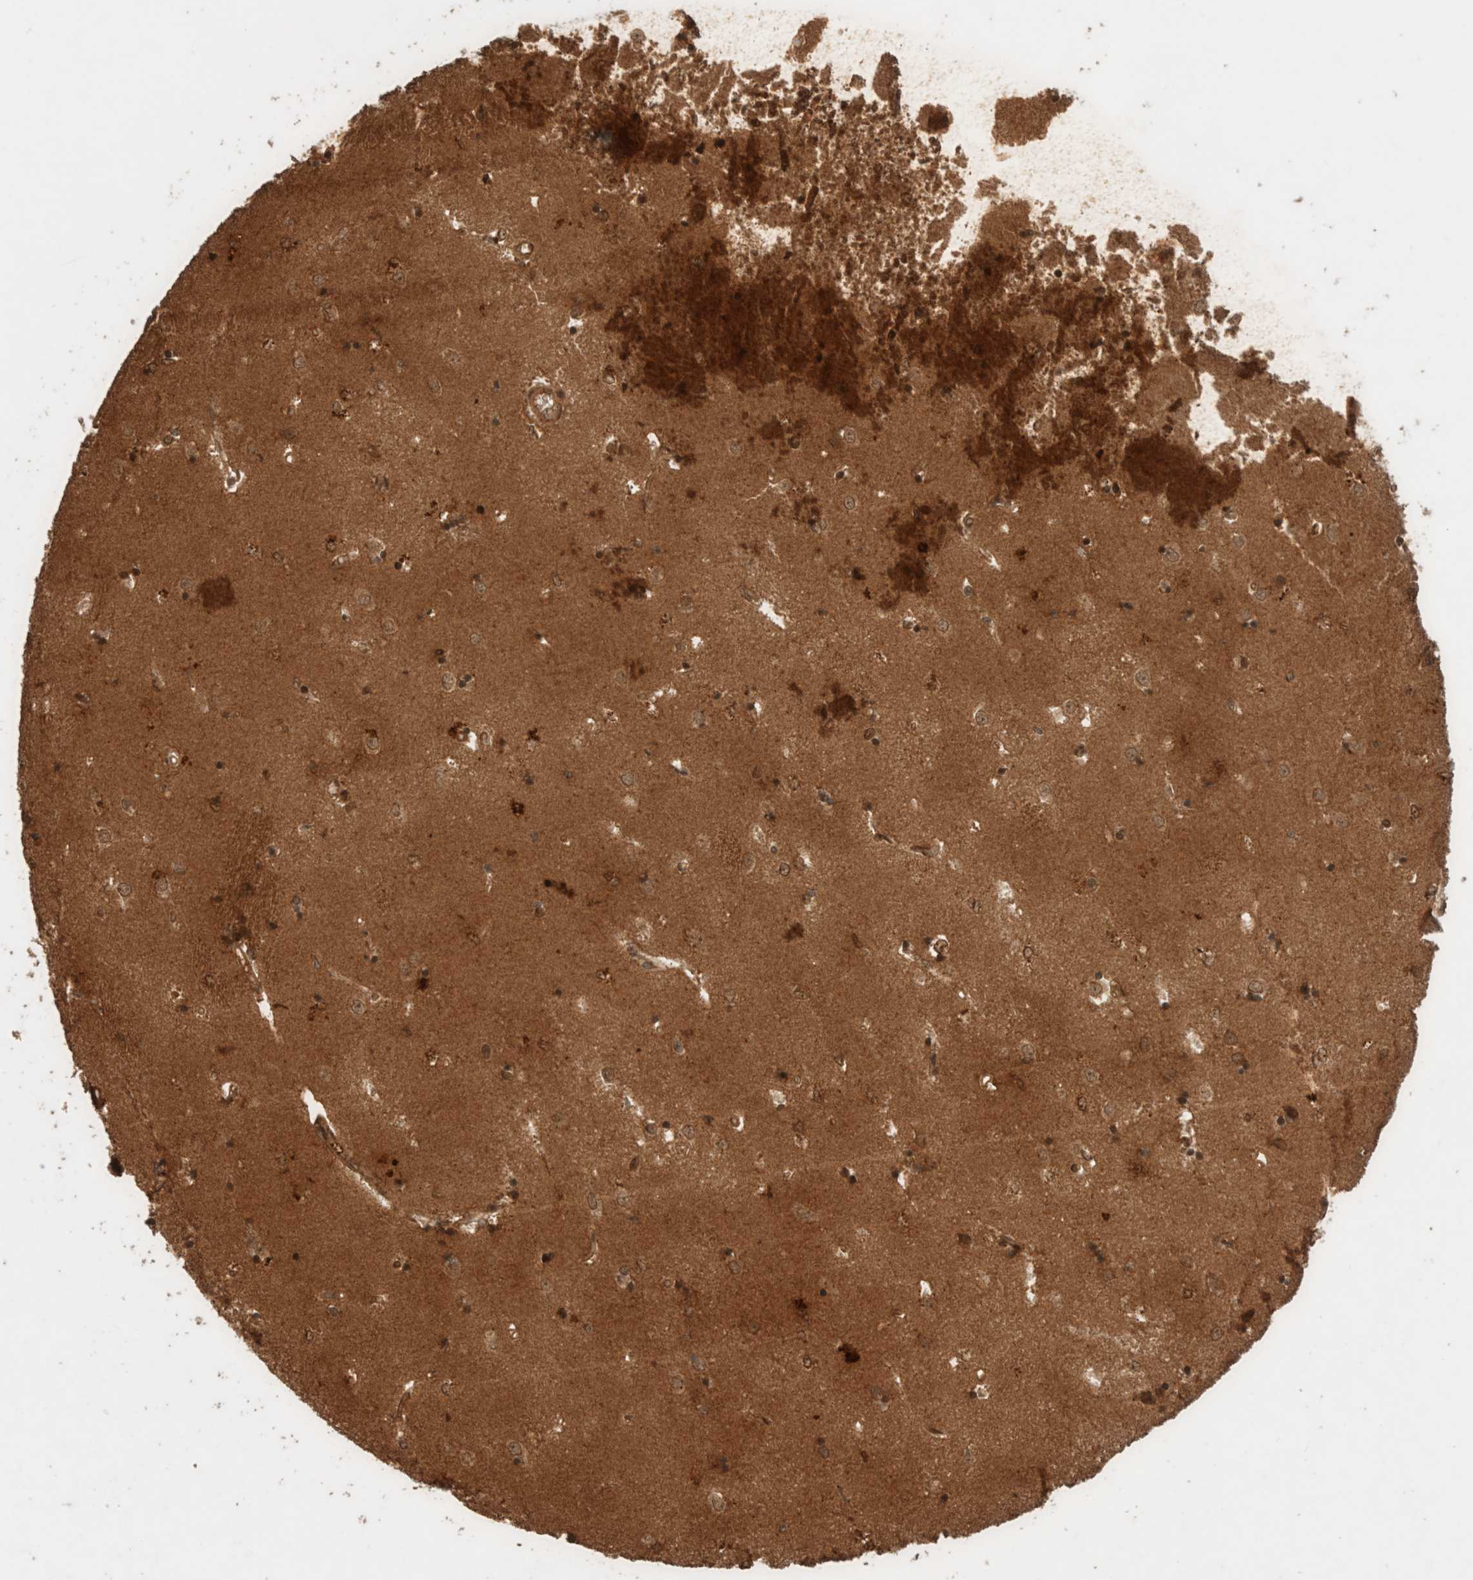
{"staining": {"intensity": "moderate", "quantity": ">75%", "location": "cytoplasmic/membranous,nuclear"}, "tissue": "caudate", "cell_type": "Glial cells", "image_type": "normal", "snomed": [{"axis": "morphology", "description": "Normal tissue, NOS"}, {"axis": "topography", "description": "Lateral ventricle wall"}], "caption": "Immunohistochemical staining of benign caudate demonstrates moderate cytoplasmic/membranous,nuclear protein expression in about >75% of glial cells. (Brightfield microscopy of DAB IHC at high magnification).", "gene": "CNTROB", "patient": {"sex": "male", "age": 45}}